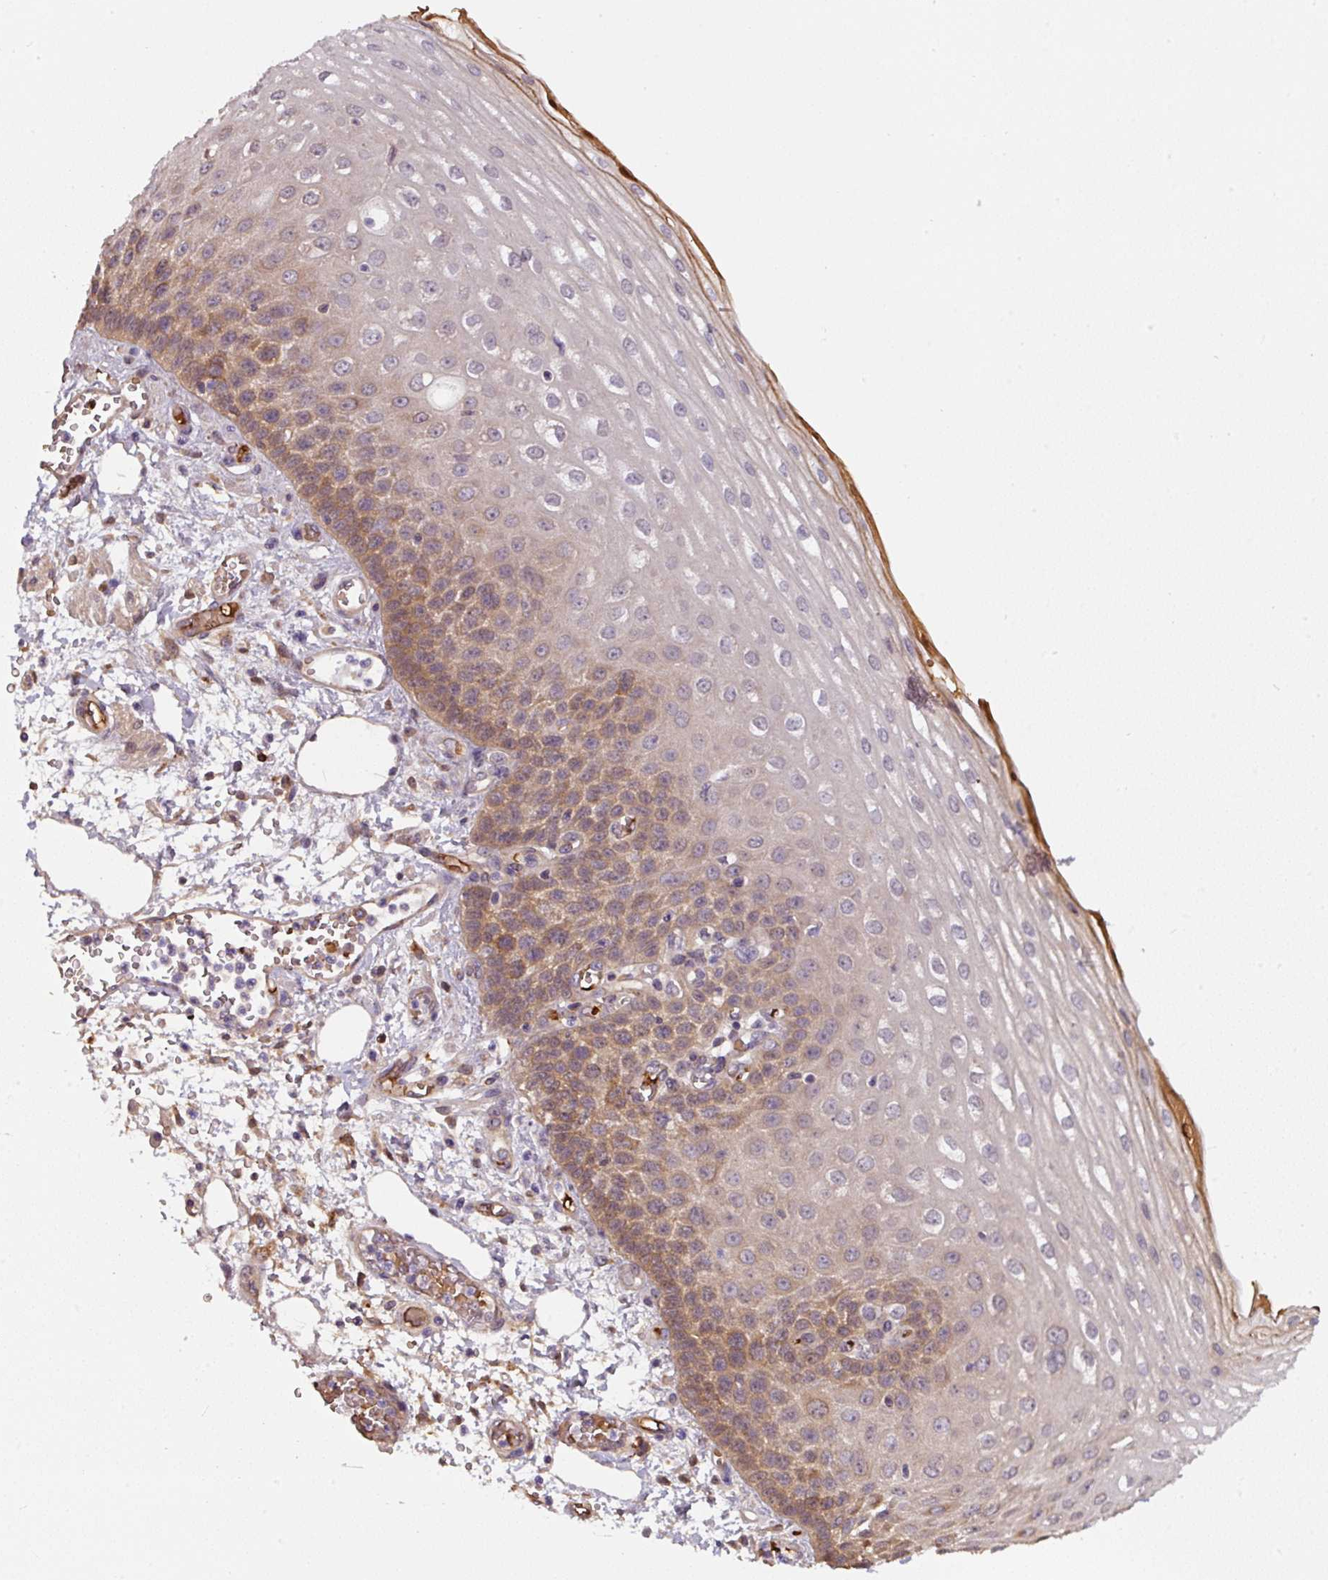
{"staining": {"intensity": "moderate", "quantity": "25%-75%", "location": "cytoplasmic/membranous"}, "tissue": "esophagus", "cell_type": "Squamous epithelial cells", "image_type": "normal", "snomed": [{"axis": "morphology", "description": "Normal tissue, NOS"}, {"axis": "morphology", "description": "Adenocarcinoma, NOS"}, {"axis": "topography", "description": "Esophagus"}], "caption": "Brown immunohistochemical staining in unremarkable human esophagus shows moderate cytoplasmic/membranous staining in approximately 25%-75% of squamous epithelial cells.", "gene": "ST13", "patient": {"sex": "male", "age": 81}}